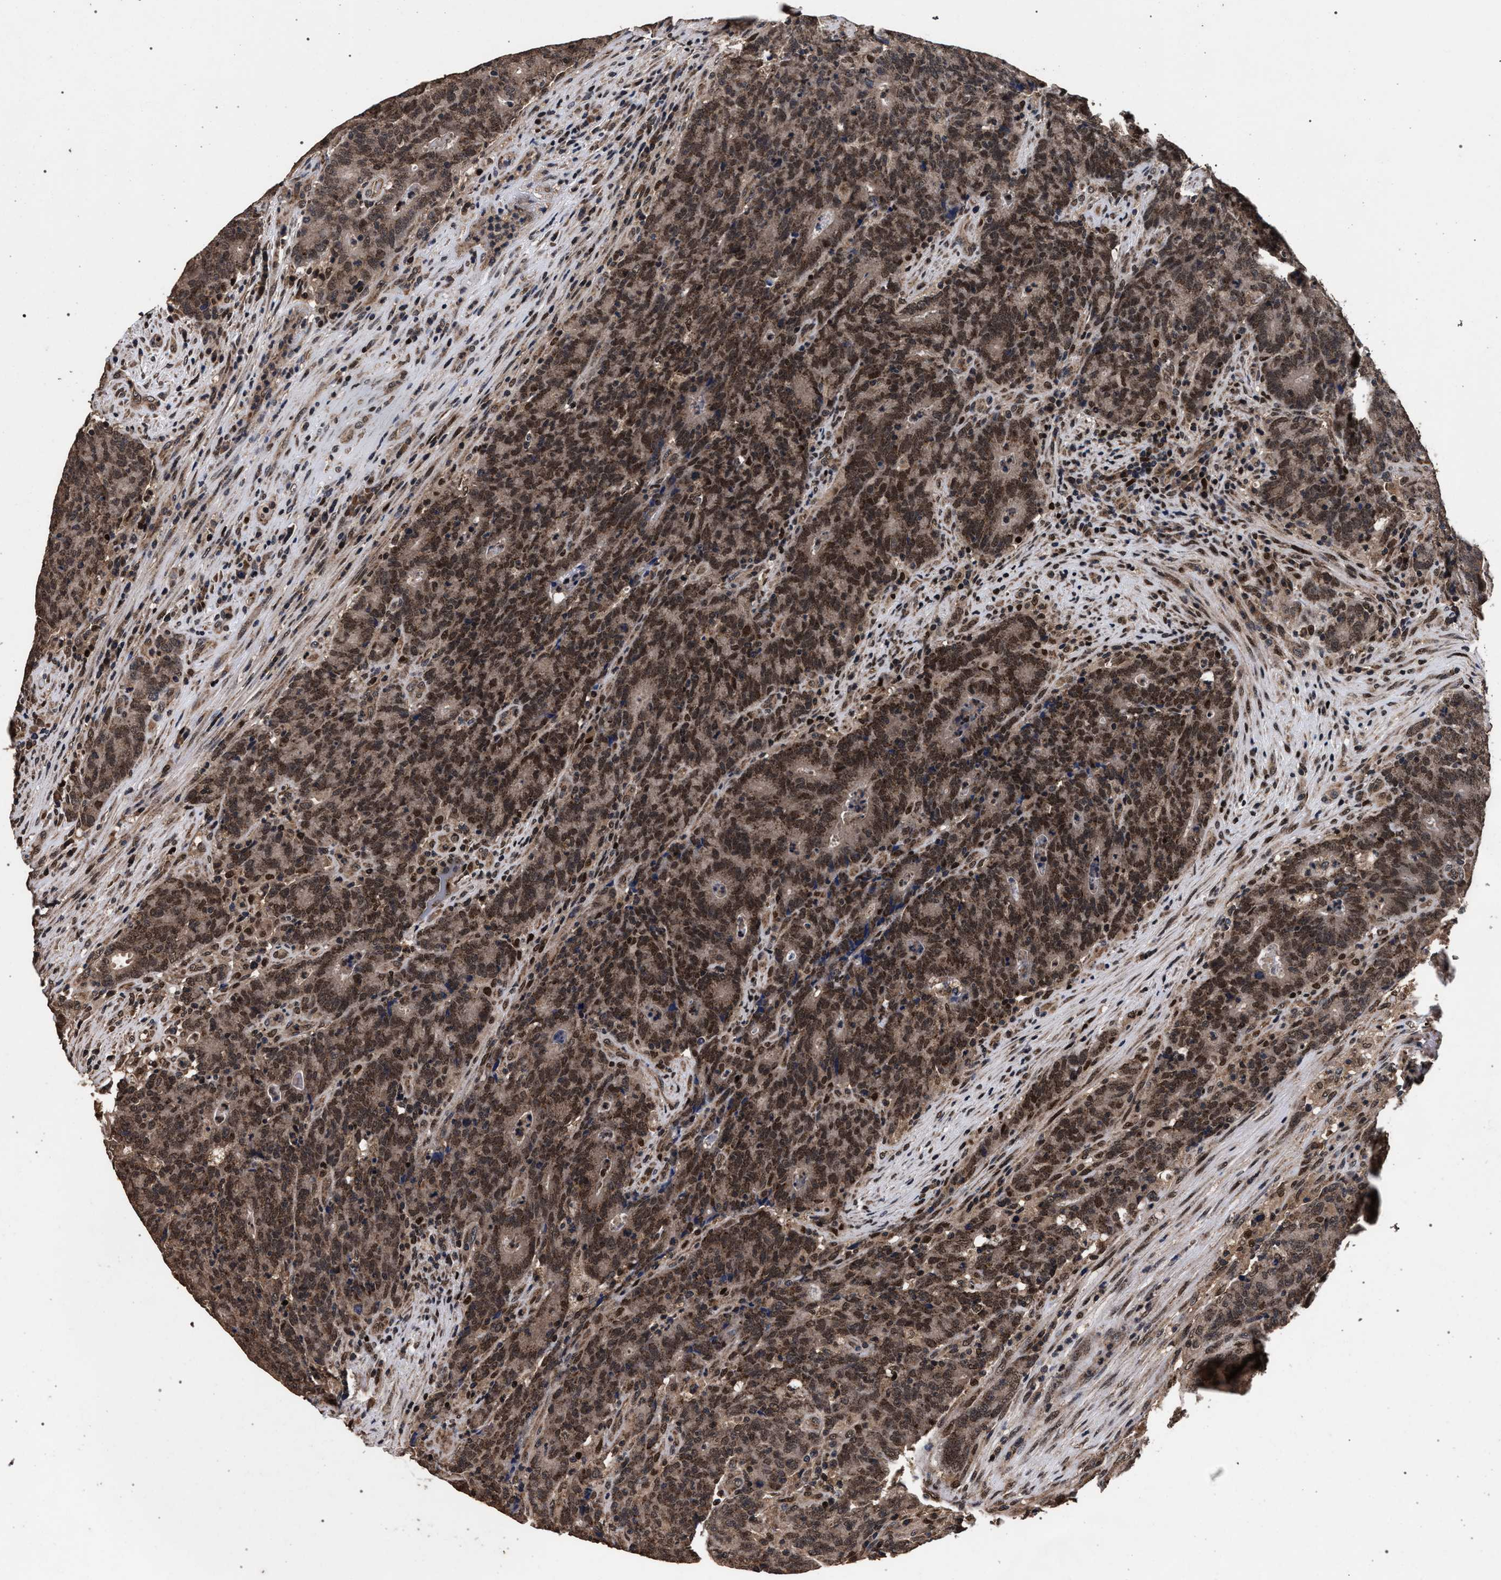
{"staining": {"intensity": "strong", "quantity": ">75%", "location": "cytoplasmic/membranous,nuclear"}, "tissue": "colorectal cancer", "cell_type": "Tumor cells", "image_type": "cancer", "snomed": [{"axis": "morphology", "description": "Normal tissue, NOS"}, {"axis": "morphology", "description": "Adenocarcinoma, NOS"}, {"axis": "topography", "description": "Colon"}], "caption": "Immunohistochemistry of colorectal cancer (adenocarcinoma) displays high levels of strong cytoplasmic/membranous and nuclear staining in about >75% of tumor cells.", "gene": "ACOX1", "patient": {"sex": "female", "age": 75}}